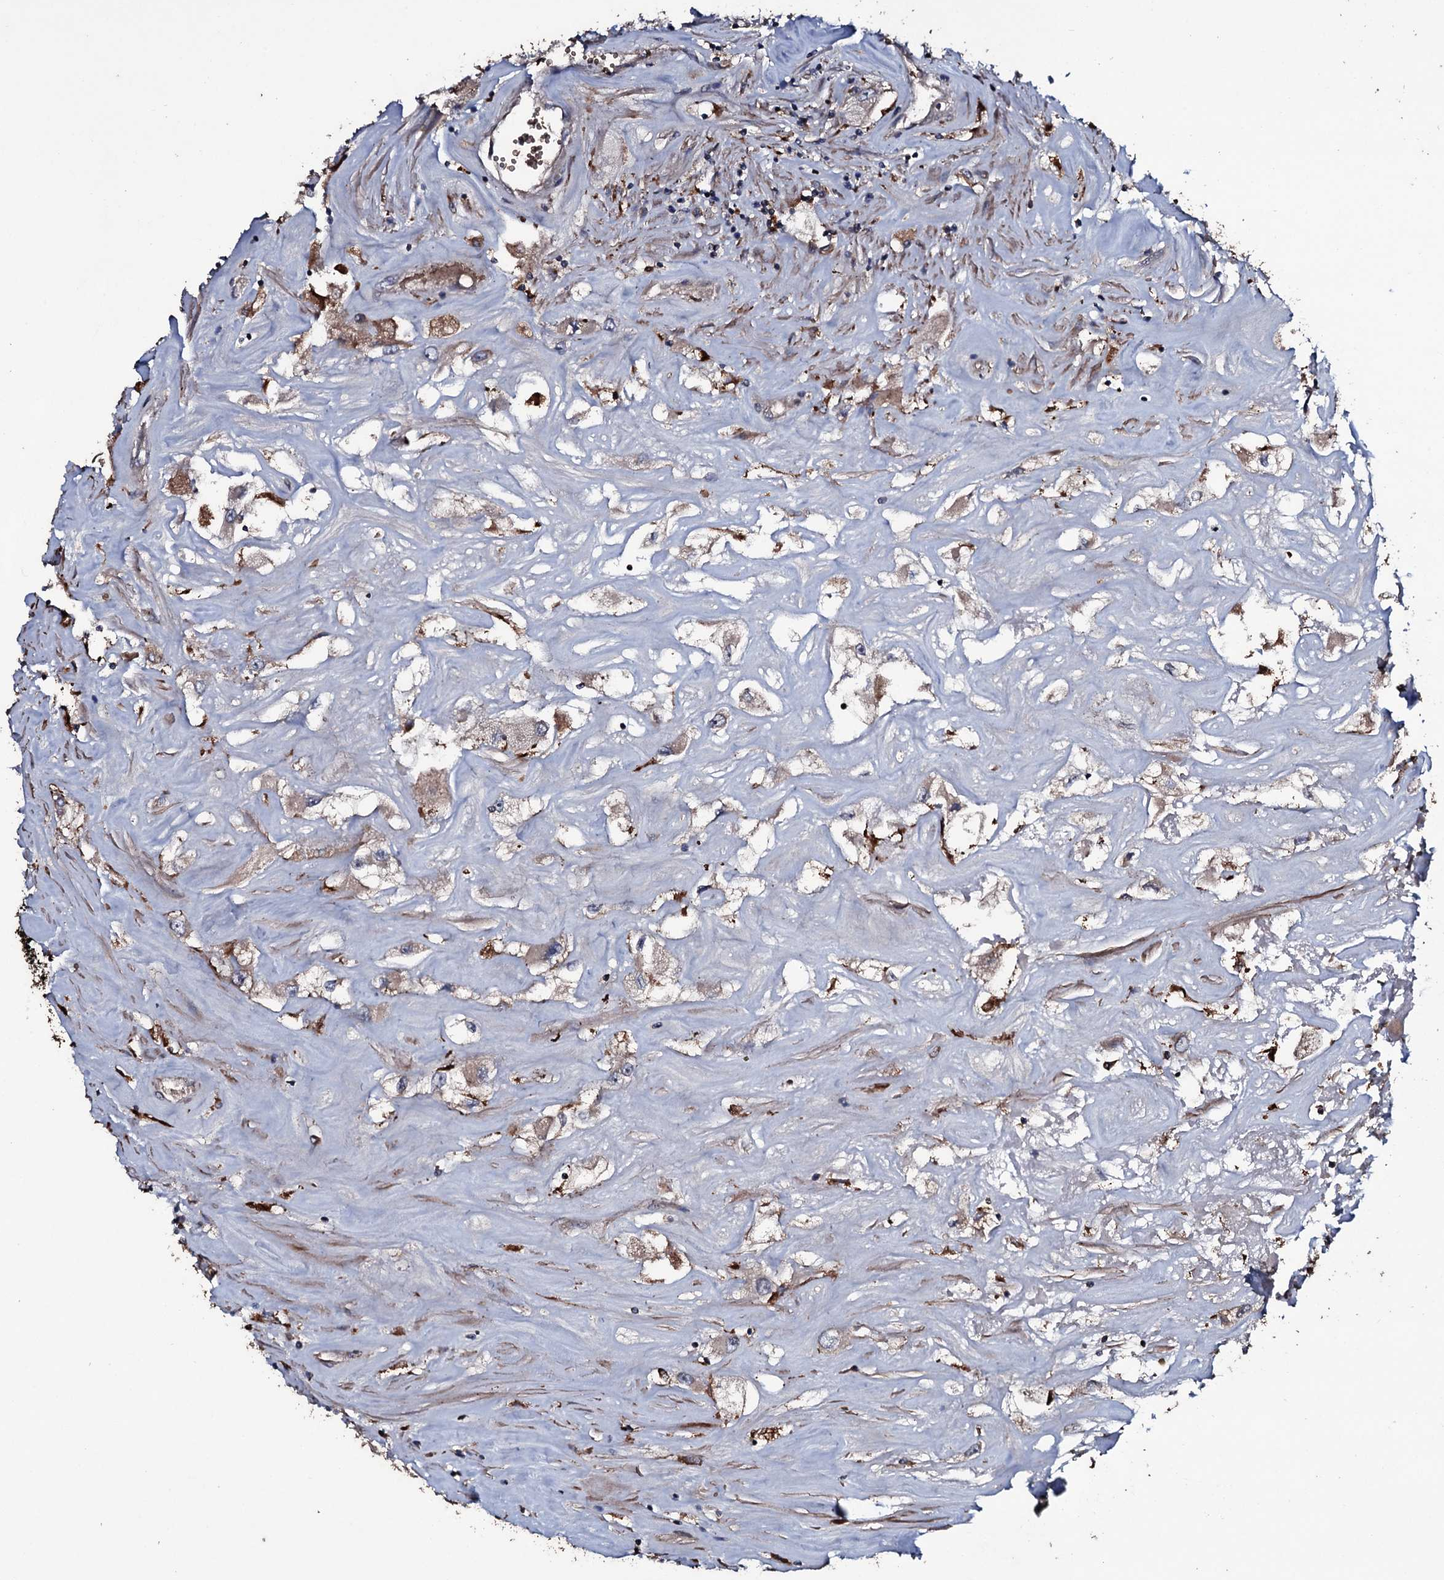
{"staining": {"intensity": "weak", "quantity": "<25%", "location": "cytoplasmic/membranous"}, "tissue": "renal cancer", "cell_type": "Tumor cells", "image_type": "cancer", "snomed": [{"axis": "morphology", "description": "Adenocarcinoma, NOS"}, {"axis": "topography", "description": "Kidney"}], "caption": "Tumor cells are negative for brown protein staining in renal cancer. (Immunohistochemistry, brightfield microscopy, high magnification).", "gene": "ZSWIM8", "patient": {"sex": "female", "age": 52}}